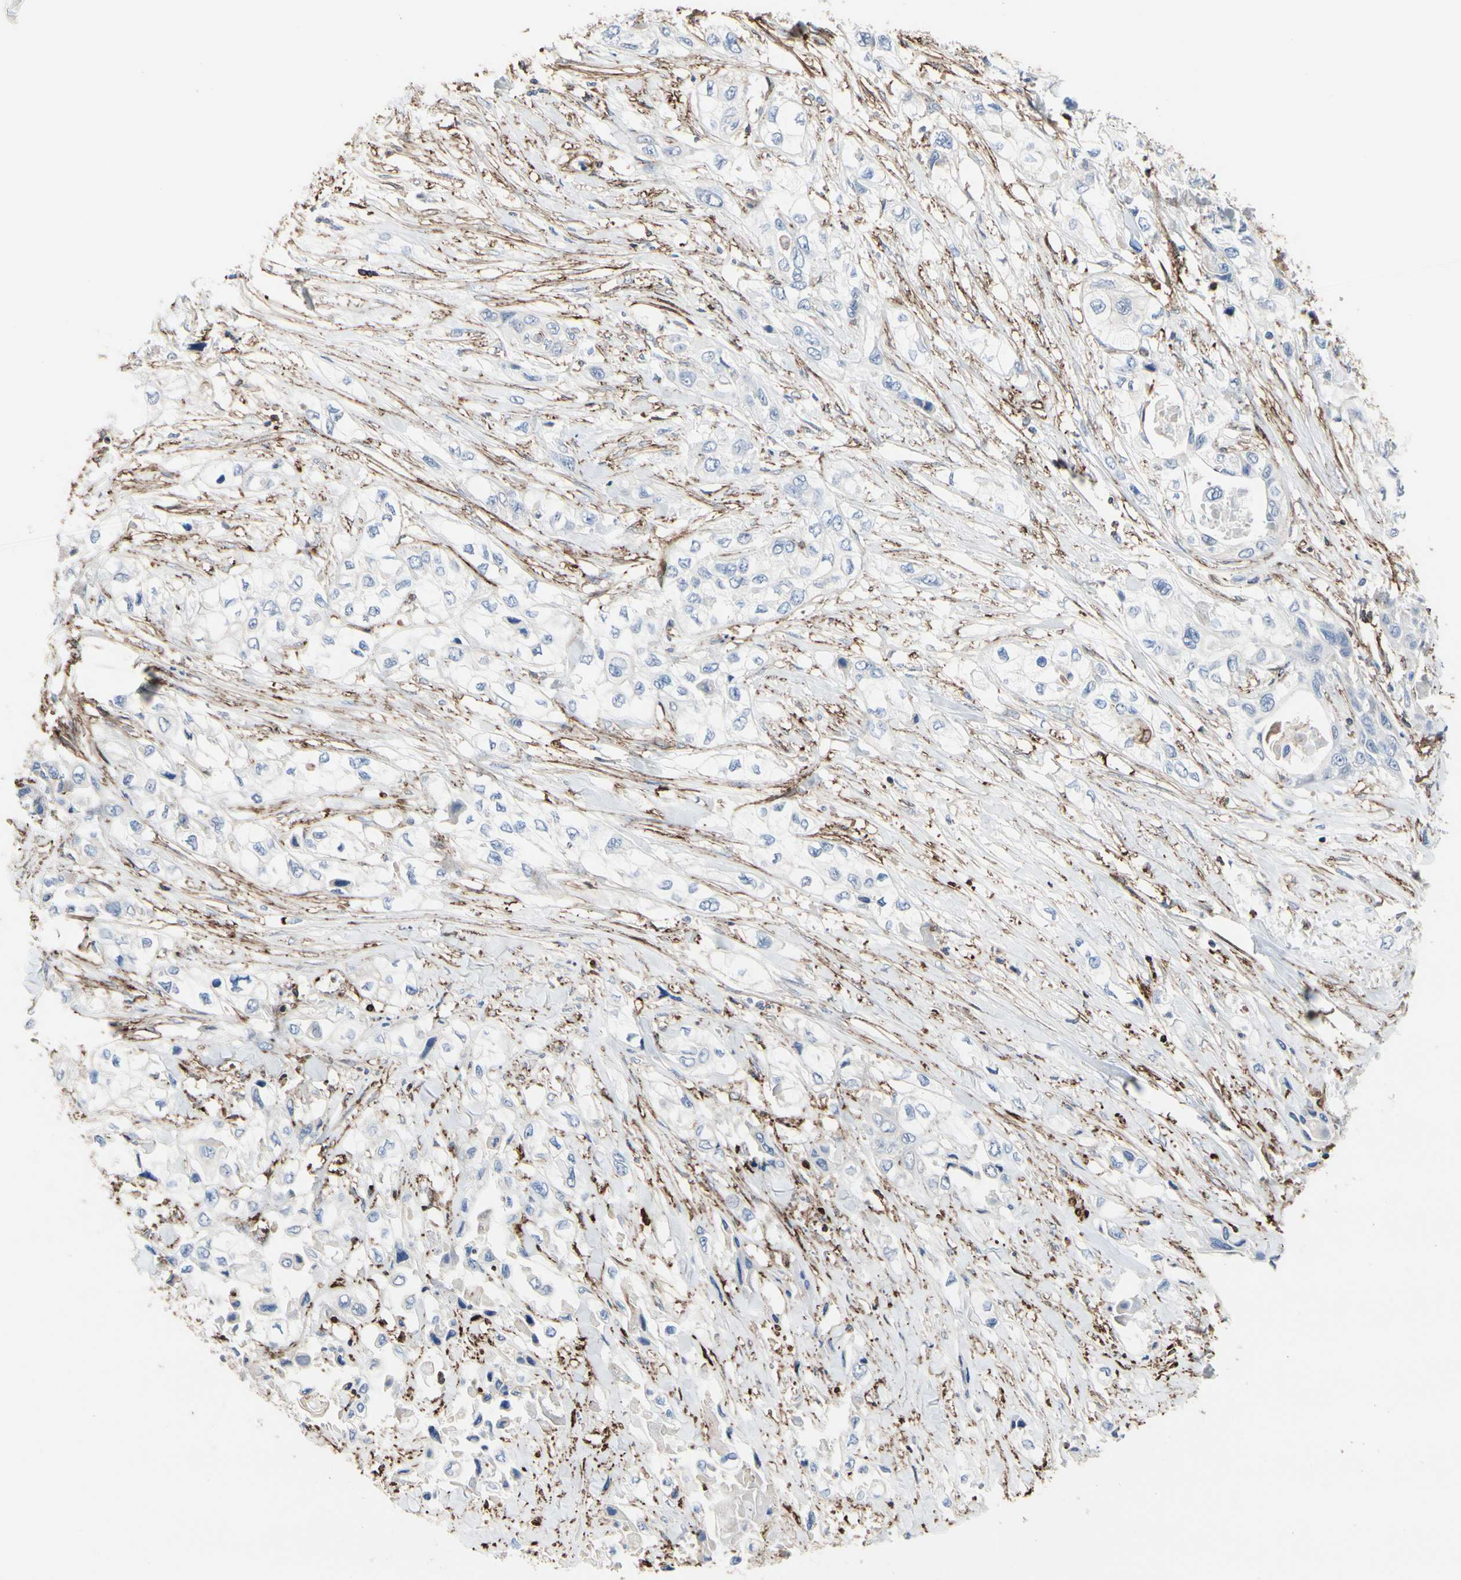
{"staining": {"intensity": "negative", "quantity": "none", "location": "none"}, "tissue": "pancreatic cancer", "cell_type": "Tumor cells", "image_type": "cancer", "snomed": [{"axis": "morphology", "description": "Adenocarcinoma, NOS"}, {"axis": "topography", "description": "Pancreas"}], "caption": "This is an immunohistochemistry photomicrograph of pancreatic cancer (adenocarcinoma). There is no staining in tumor cells.", "gene": "ANXA6", "patient": {"sex": "female", "age": 70}}